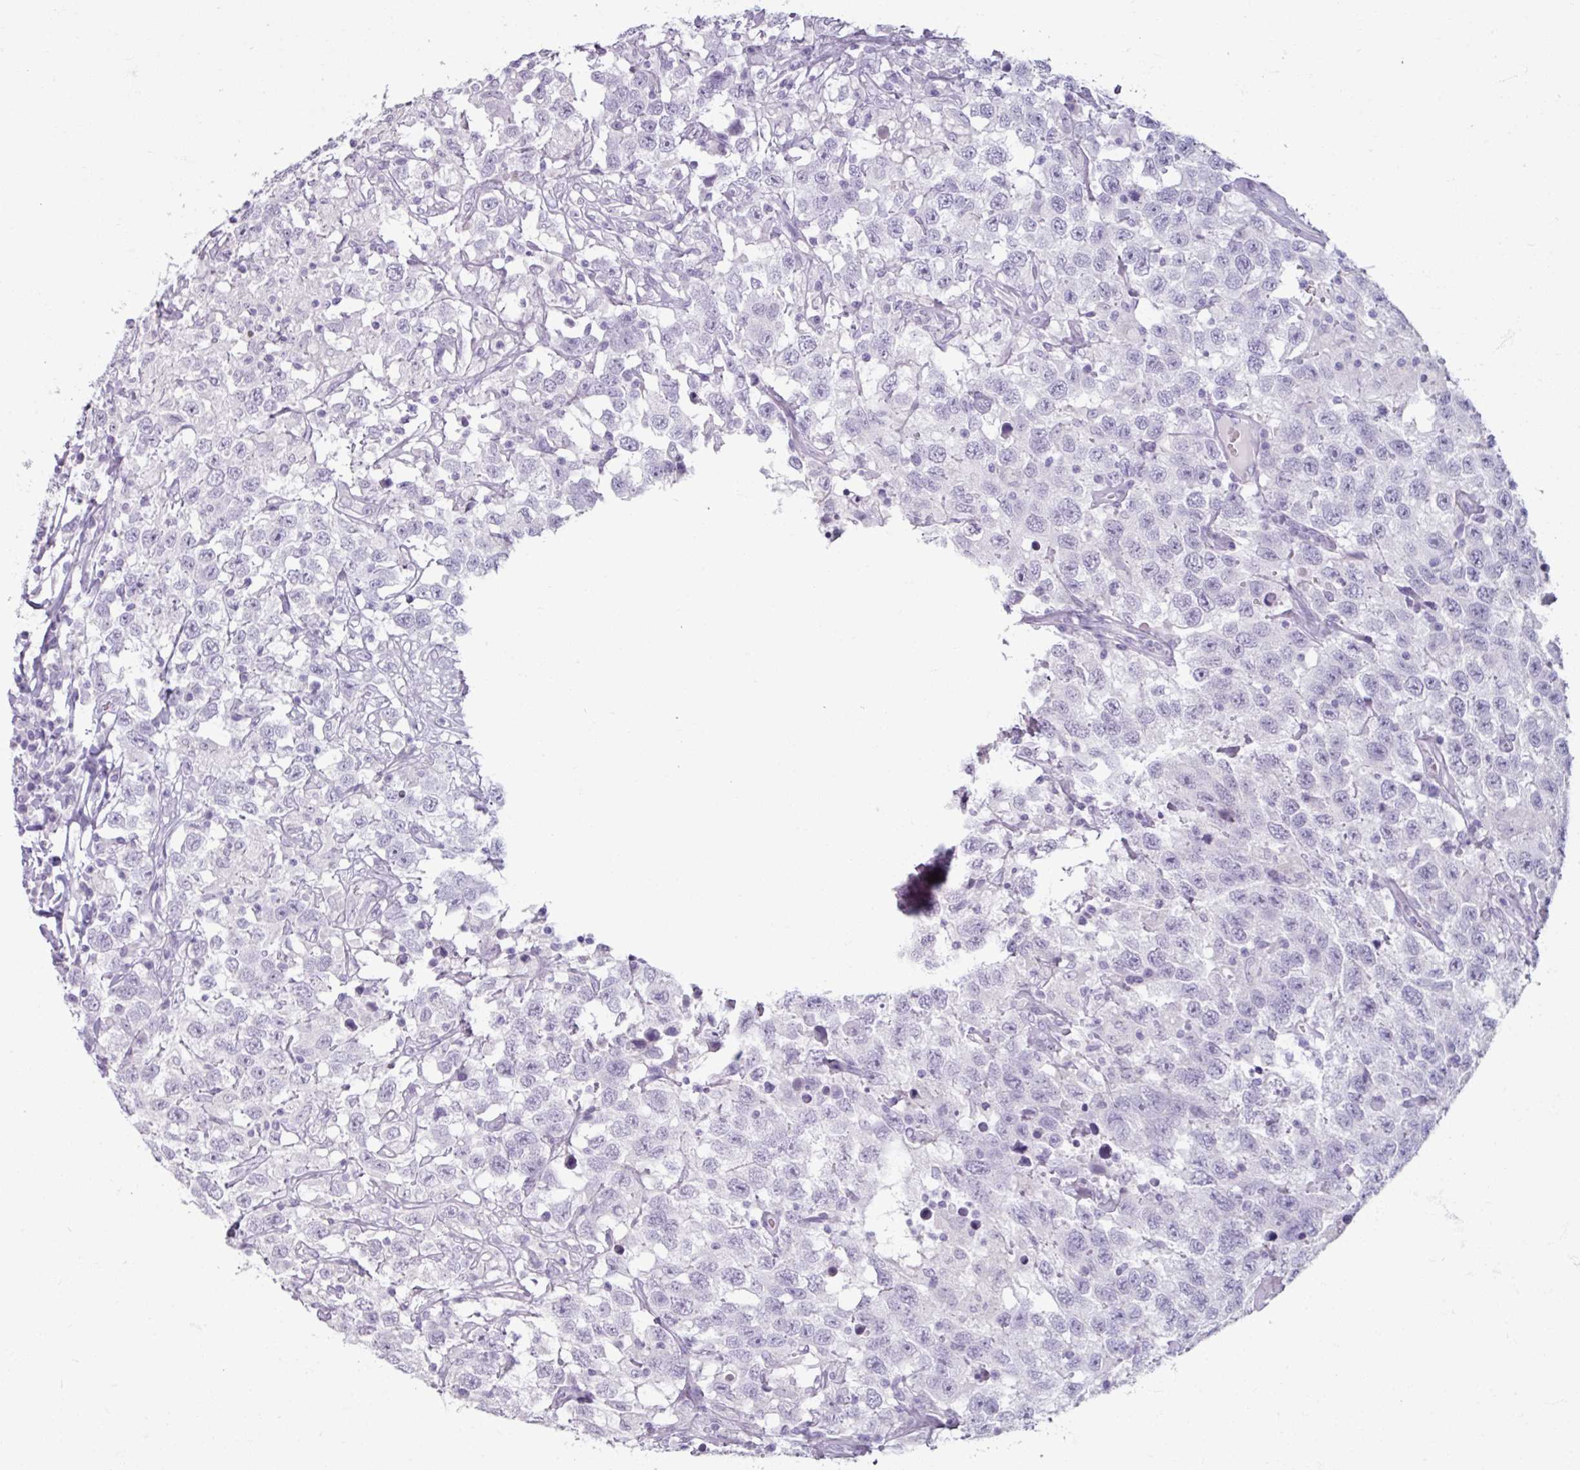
{"staining": {"intensity": "negative", "quantity": "none", "location": "none"}, "tissue": "testis cancer", "cell_type": "Tumor cells", "image_type": "cancer", "snomed": [{"axis": "morphology", "description": "Seminoma, NOS"}, {"axis": "topography", "description": "Testis"}], "caption": "Protein analysis of seminoma (testis) reveals no significant positivity in tumor cells.", "gene": "ARG1", "patient": {"sex": "male", "age": 41}}